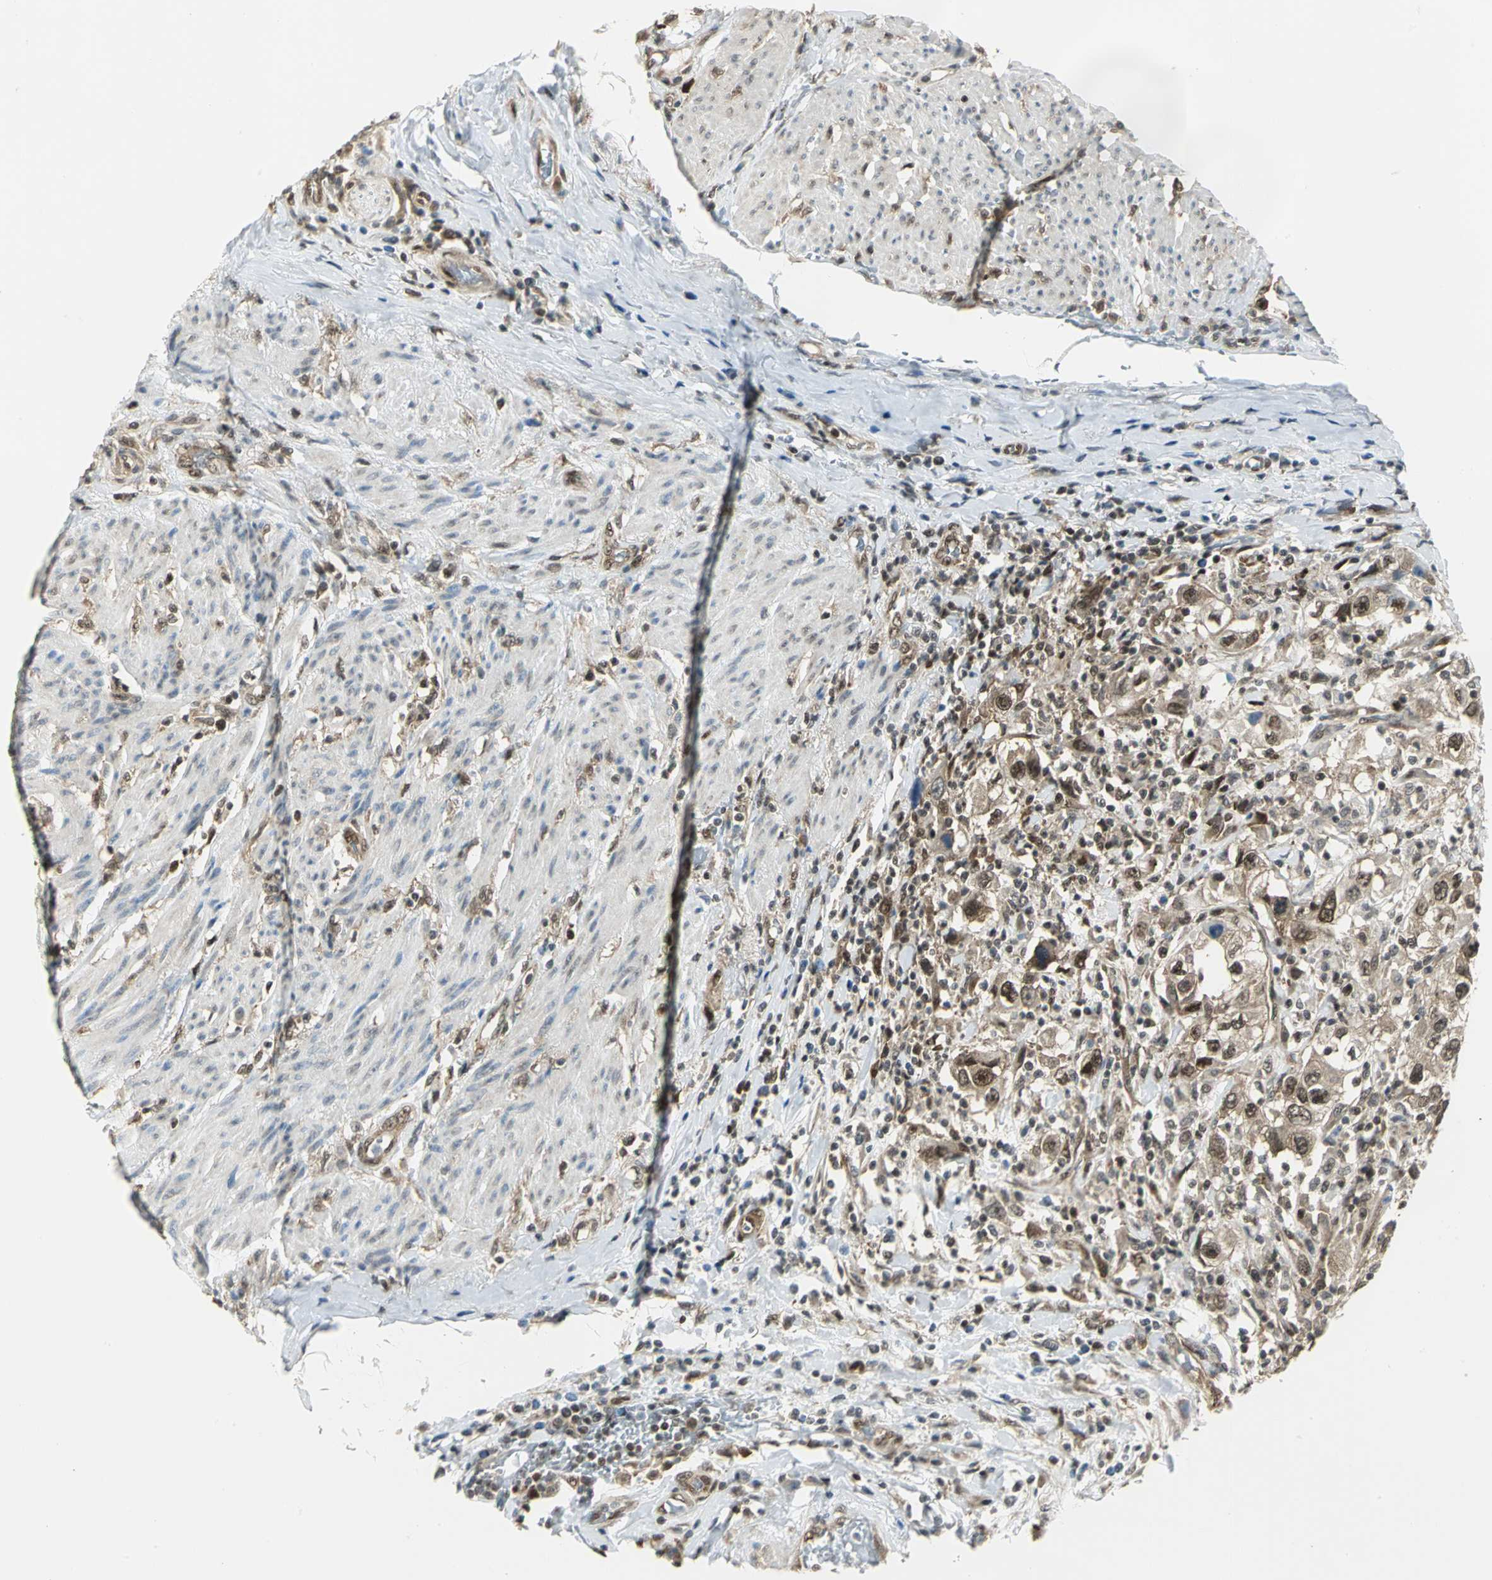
{"staining": {"intensity": "moderate", "quantity": ">75%", "location": "cytoplasmic/membranous,nuclear"}, "tissue": "urothelial cancer", "cell_type": "Tumor cells", "image_type": "cancer", "snomed": [{"axis": "morphology", "description": "Urothelial carcinoma, High grade"}, {"axis": "topography", "description": "Urinary bladder"}], "caption": "Protein staining of urothelial cancer tissue shows moderate cytoplasmic/membranous and nuclear expression in about >75% of tumor cells. (Stains: DAB (3,3'-diaminobenzidine) in brown, nuclei in blue, Microscopy: brightfield microscopy at high magnification).", "gene": "DDX5", "patient": {"sex": "female", "age": 80}}